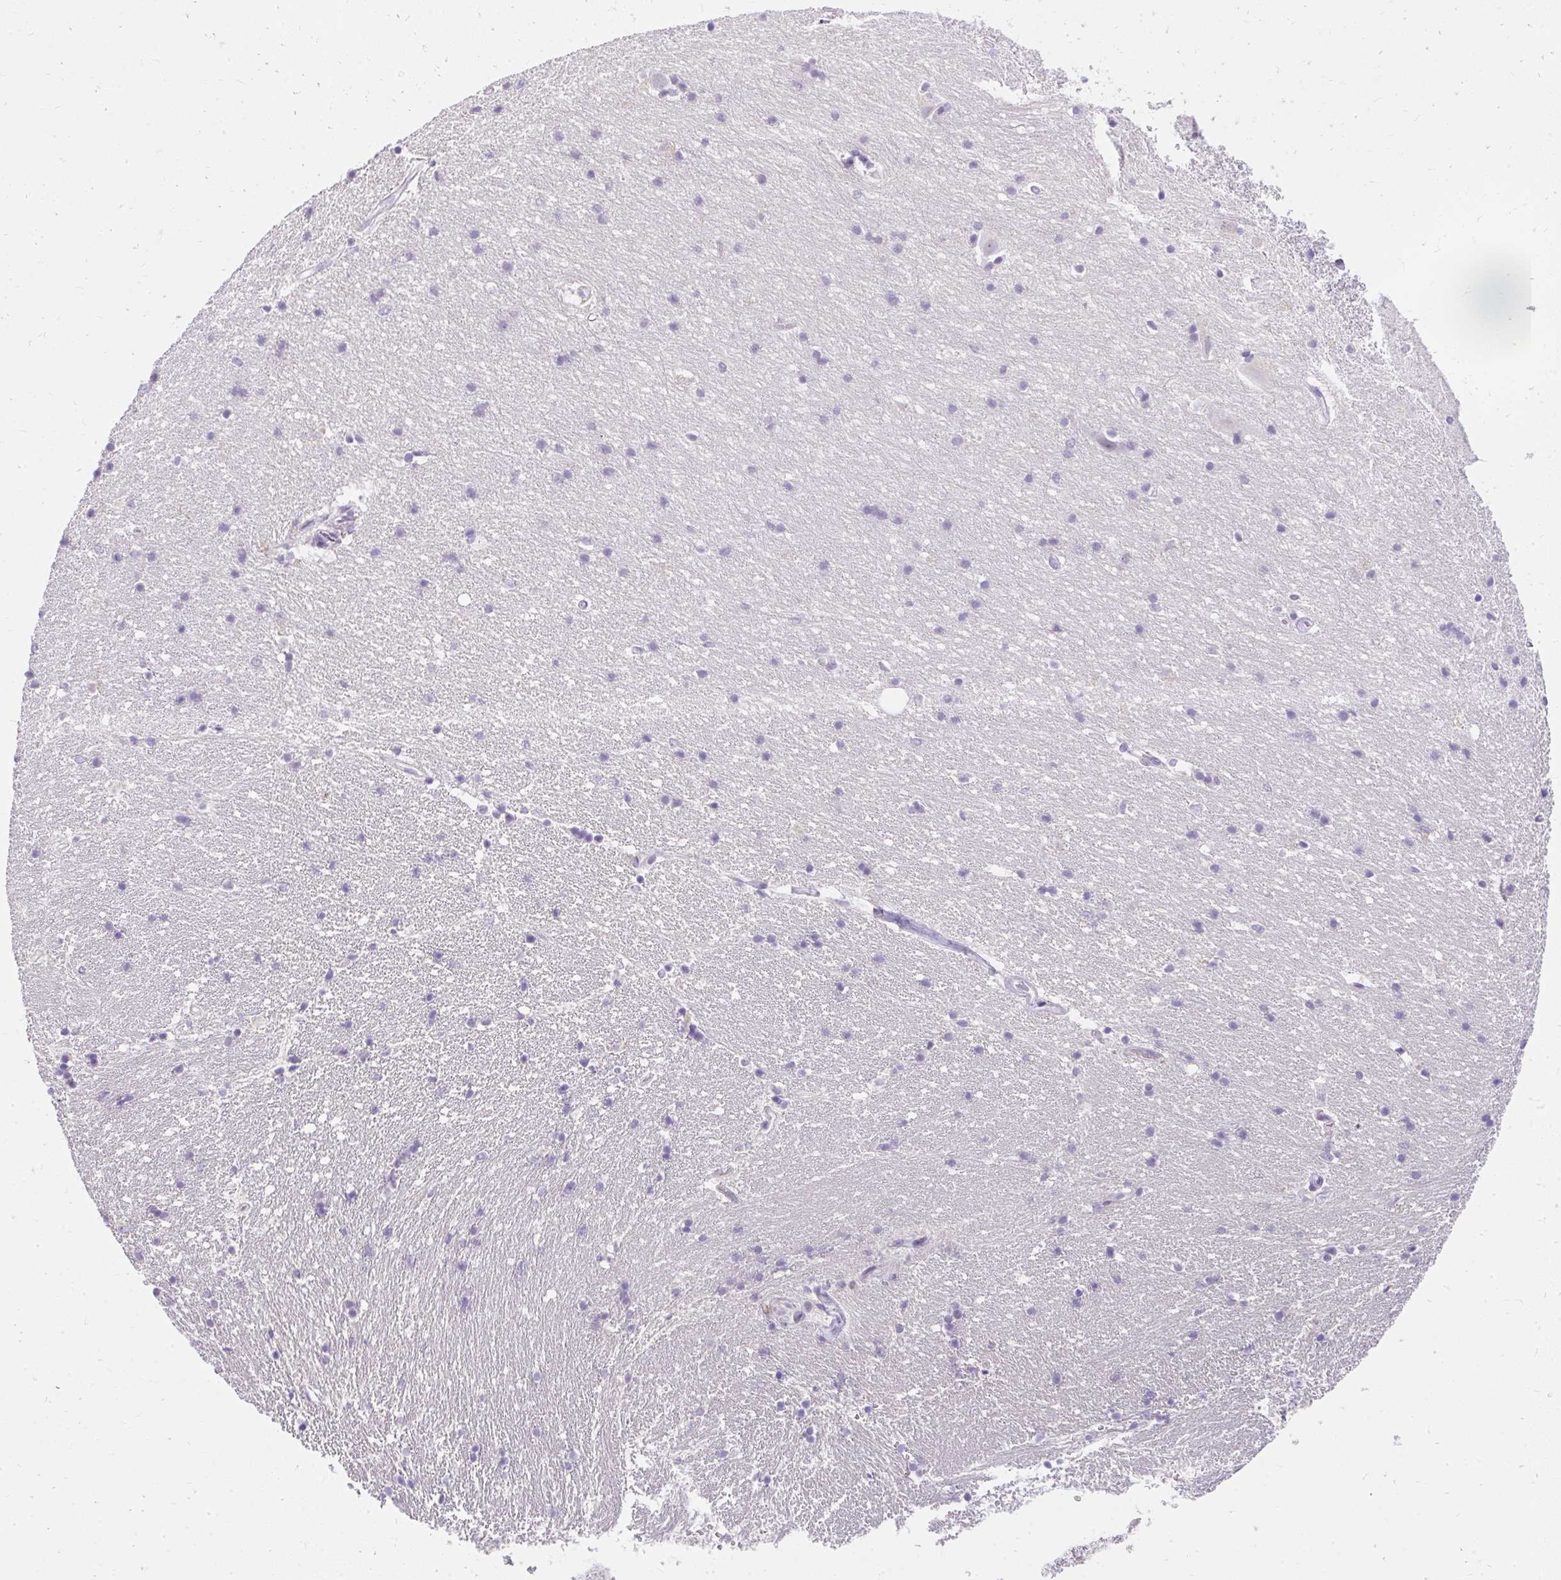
{"staining": {"intensity": "negative", "quantity": "none", "location": "none"}, "tissue": "hippocampus", "cell_type": "Glial cells", "image_type": "normal", "snomed": [{"axis": "morphology", "description": "Normal tissue, NOS"}, {"axis": "topography", "description": "Hippocampus"}], "caption": "IHC of benign human hippocampus shows no expression in glial cells.", "gene": "PPP1R3G", "patient": {"sex": "male", "age": 63}}